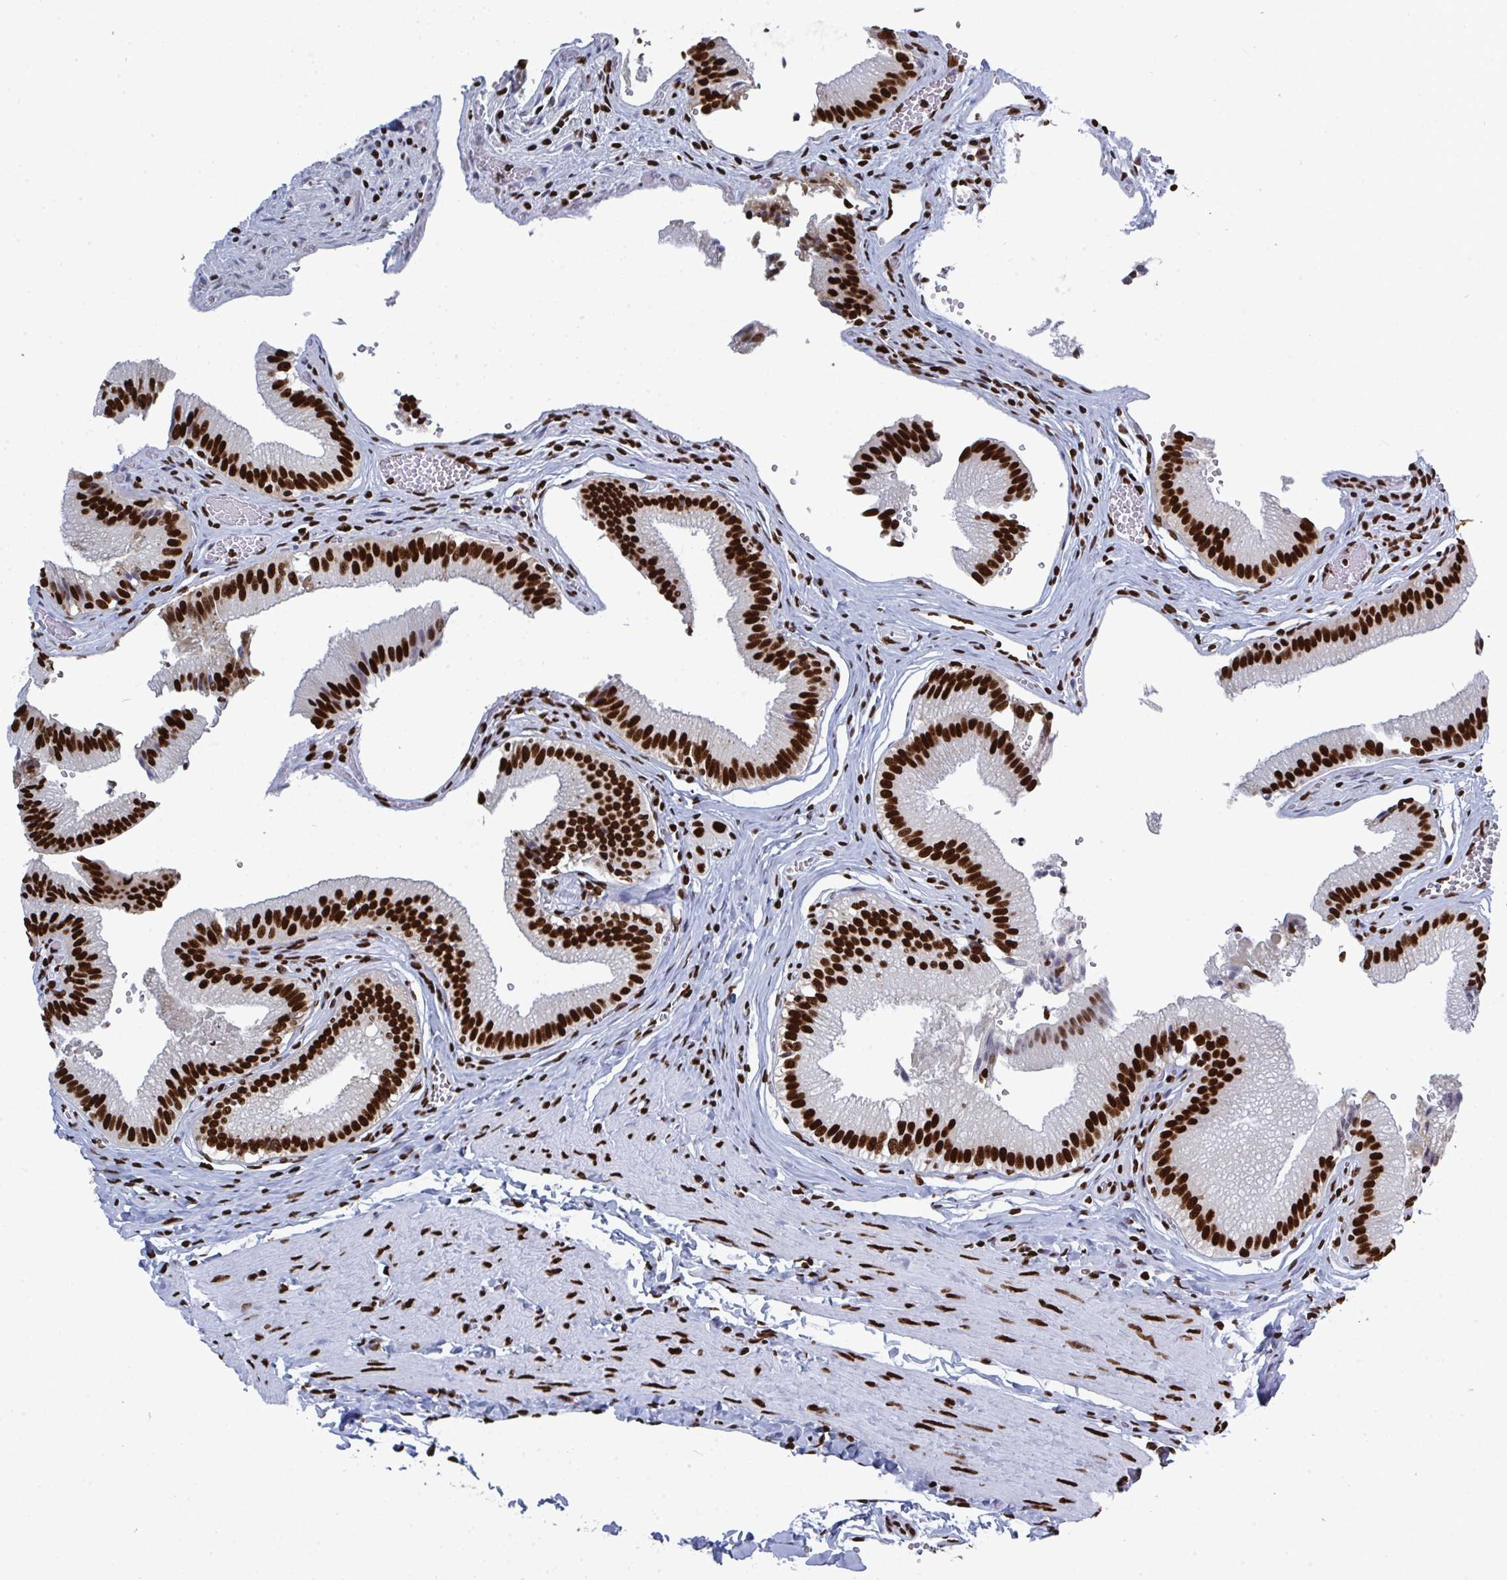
{"staining": {"intensity": "strong", "quantity": ">75%", "location": "nuclear"}, "tissue": "gallbladder", "cell_type": "Glandular cells", "image_type": "normal", "snomed": [{"axis": "morphology", "description": "Normal tissue, NOS"}, {"axis": "topography", "description": "Gallbladder"}, {"axis": "topography", "description": "Peripheral nerve tissue"}], "caption": "The histopathology image reveals immunohistochemical staining of benign gallbladder. There is strong nuclear expression is present in approximately >75% of glandular cells.", "gene": "GAR1", "patient": {"sex": "male", "age": 17}}